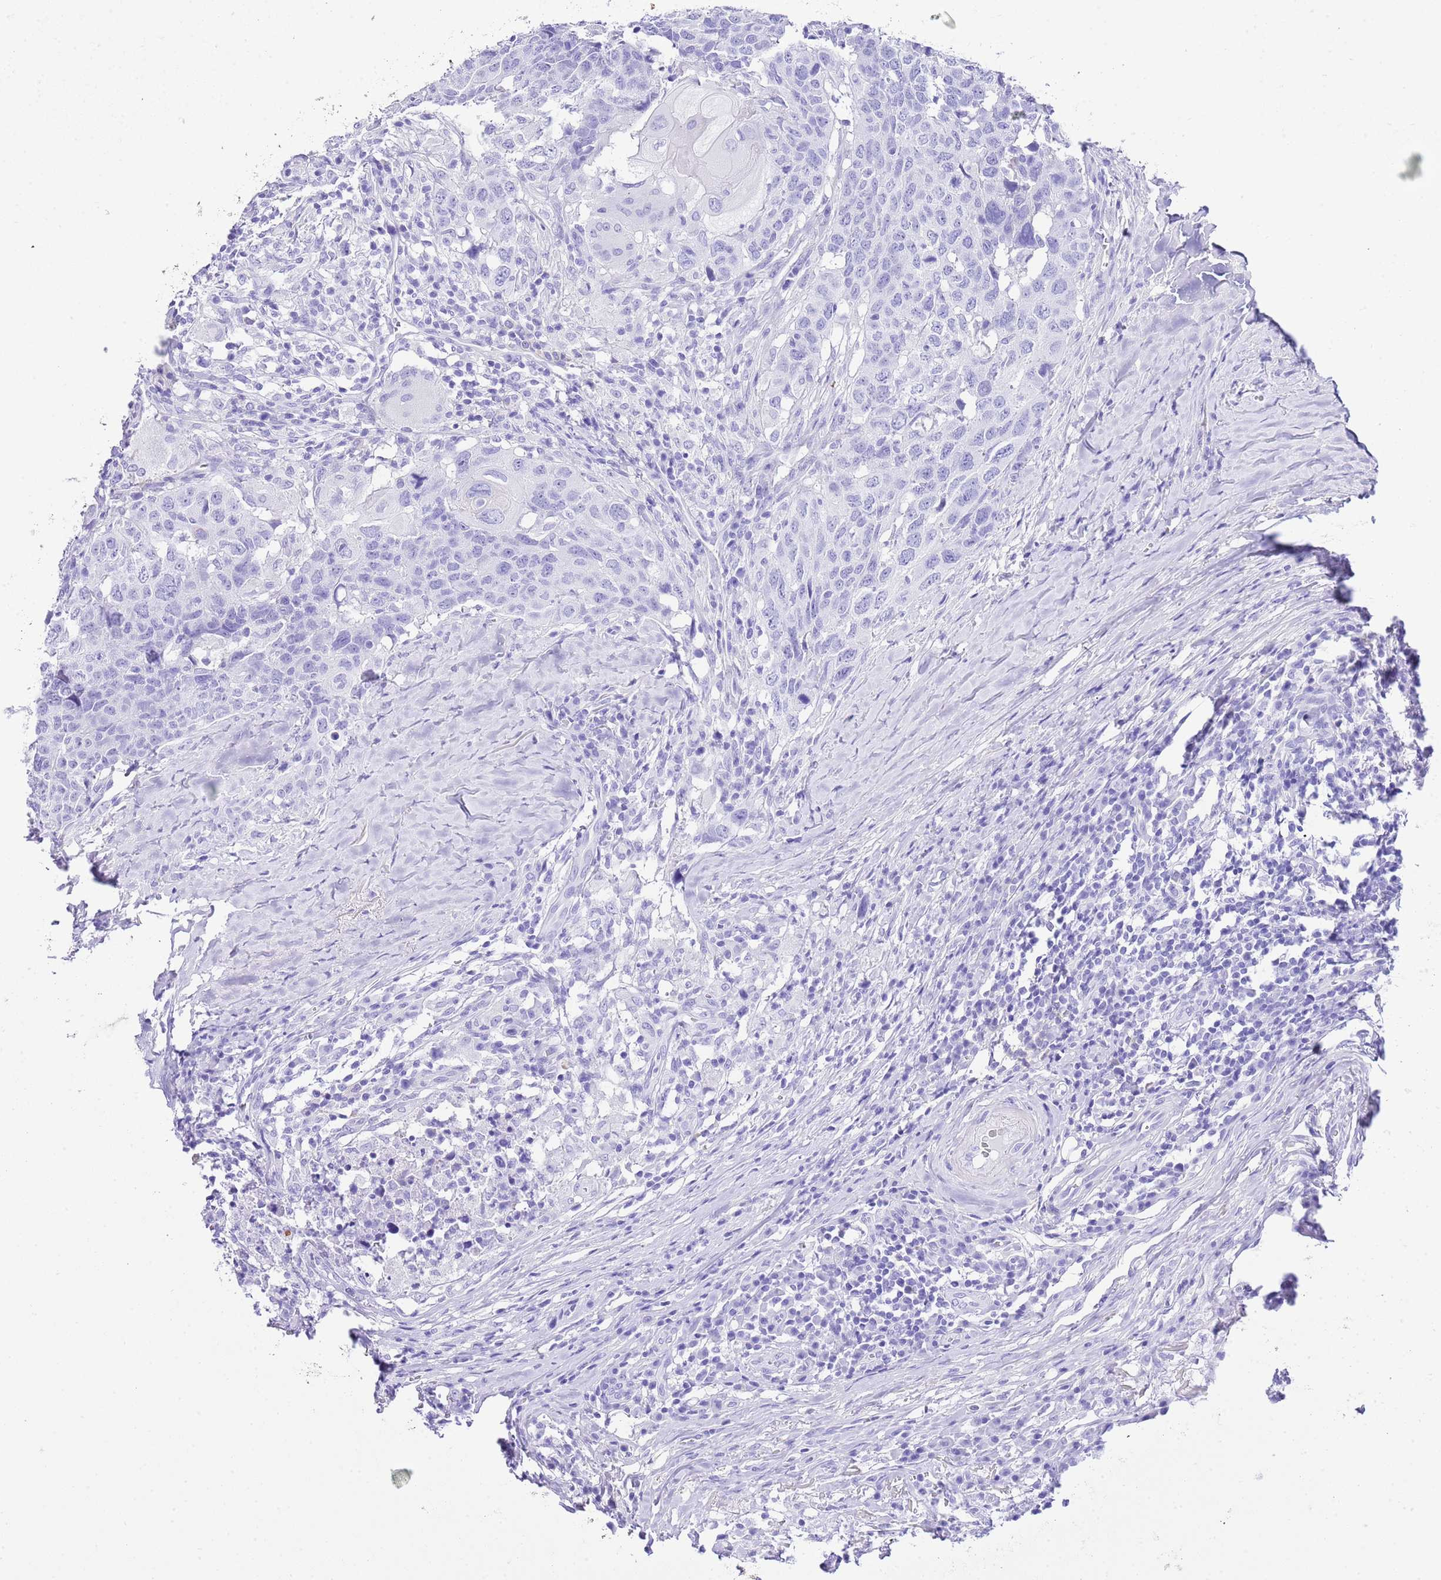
{"staining": {"intensity": "negative", "quantity": "none", "location": "none"}, "tissue": "head and neck cancer", "cell_type": "Tumor cells", "image_type": "cancer", "snomed": [{"axis": "morphology", "description": "Normal tissue, NOS"}, {"axis": "morphology", "description": "Squamous cell carcinoma, NOS"}, {"axis": "topography", "description": "Skeletal muscle"}, {"axis": "topography", "description": "Vascular tissue"}, {"axis": "topography", "description": "Peripheral nerve tissue"}, {"axis": "topography", "description": "Head-Neck"}], "caption": "A photomicrograph of head and neck cancer (squamous cell carcinoma) stained for a protein shows no brown staining in tumor cells.", "gene": "KCNC1", "patient": {"sex": "male", "age": 66}}